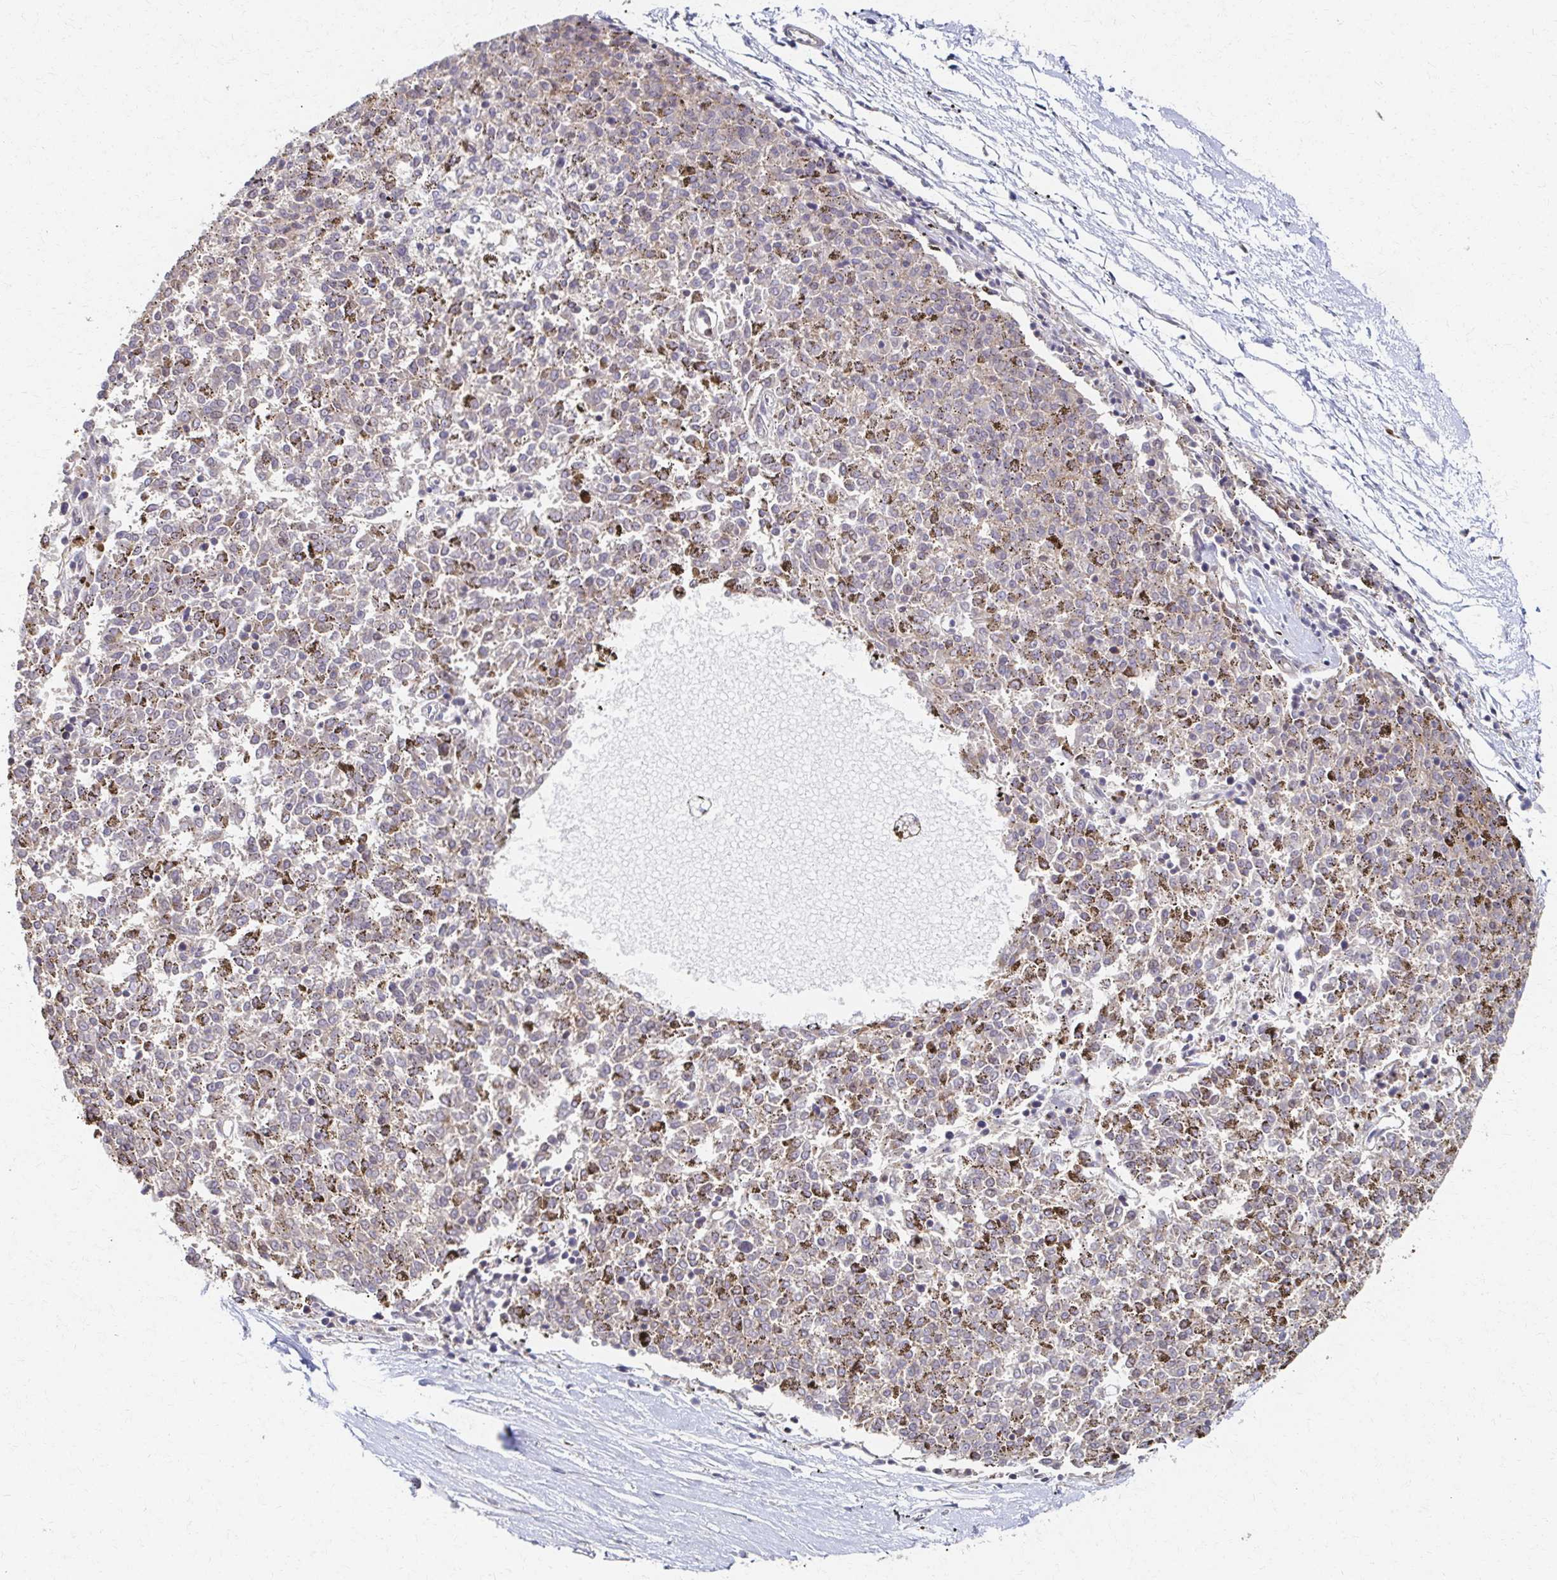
{"staining": {"intensity": "negative", "quantity": "none", "location": "none"}, "tissue": "melanoma", "cell_type": "Tumor cells", "image_type": "cancer", "snomed": [{"axis": "morphology", "description": "Malignant melanoma, NOS"}, {"axis": "topography", "description": "Skin"}], "caption": "Malignant melanoma was stained to show a protein in brown. There is no significant expression in tumor cells. Brightfield microscopy of immunohistochemistry stained with DAB (brown) and hematoxylin (blue), captured at high magnification.", "gene": "EOLA2", "patient": {"sex": "female", "age": 72}}